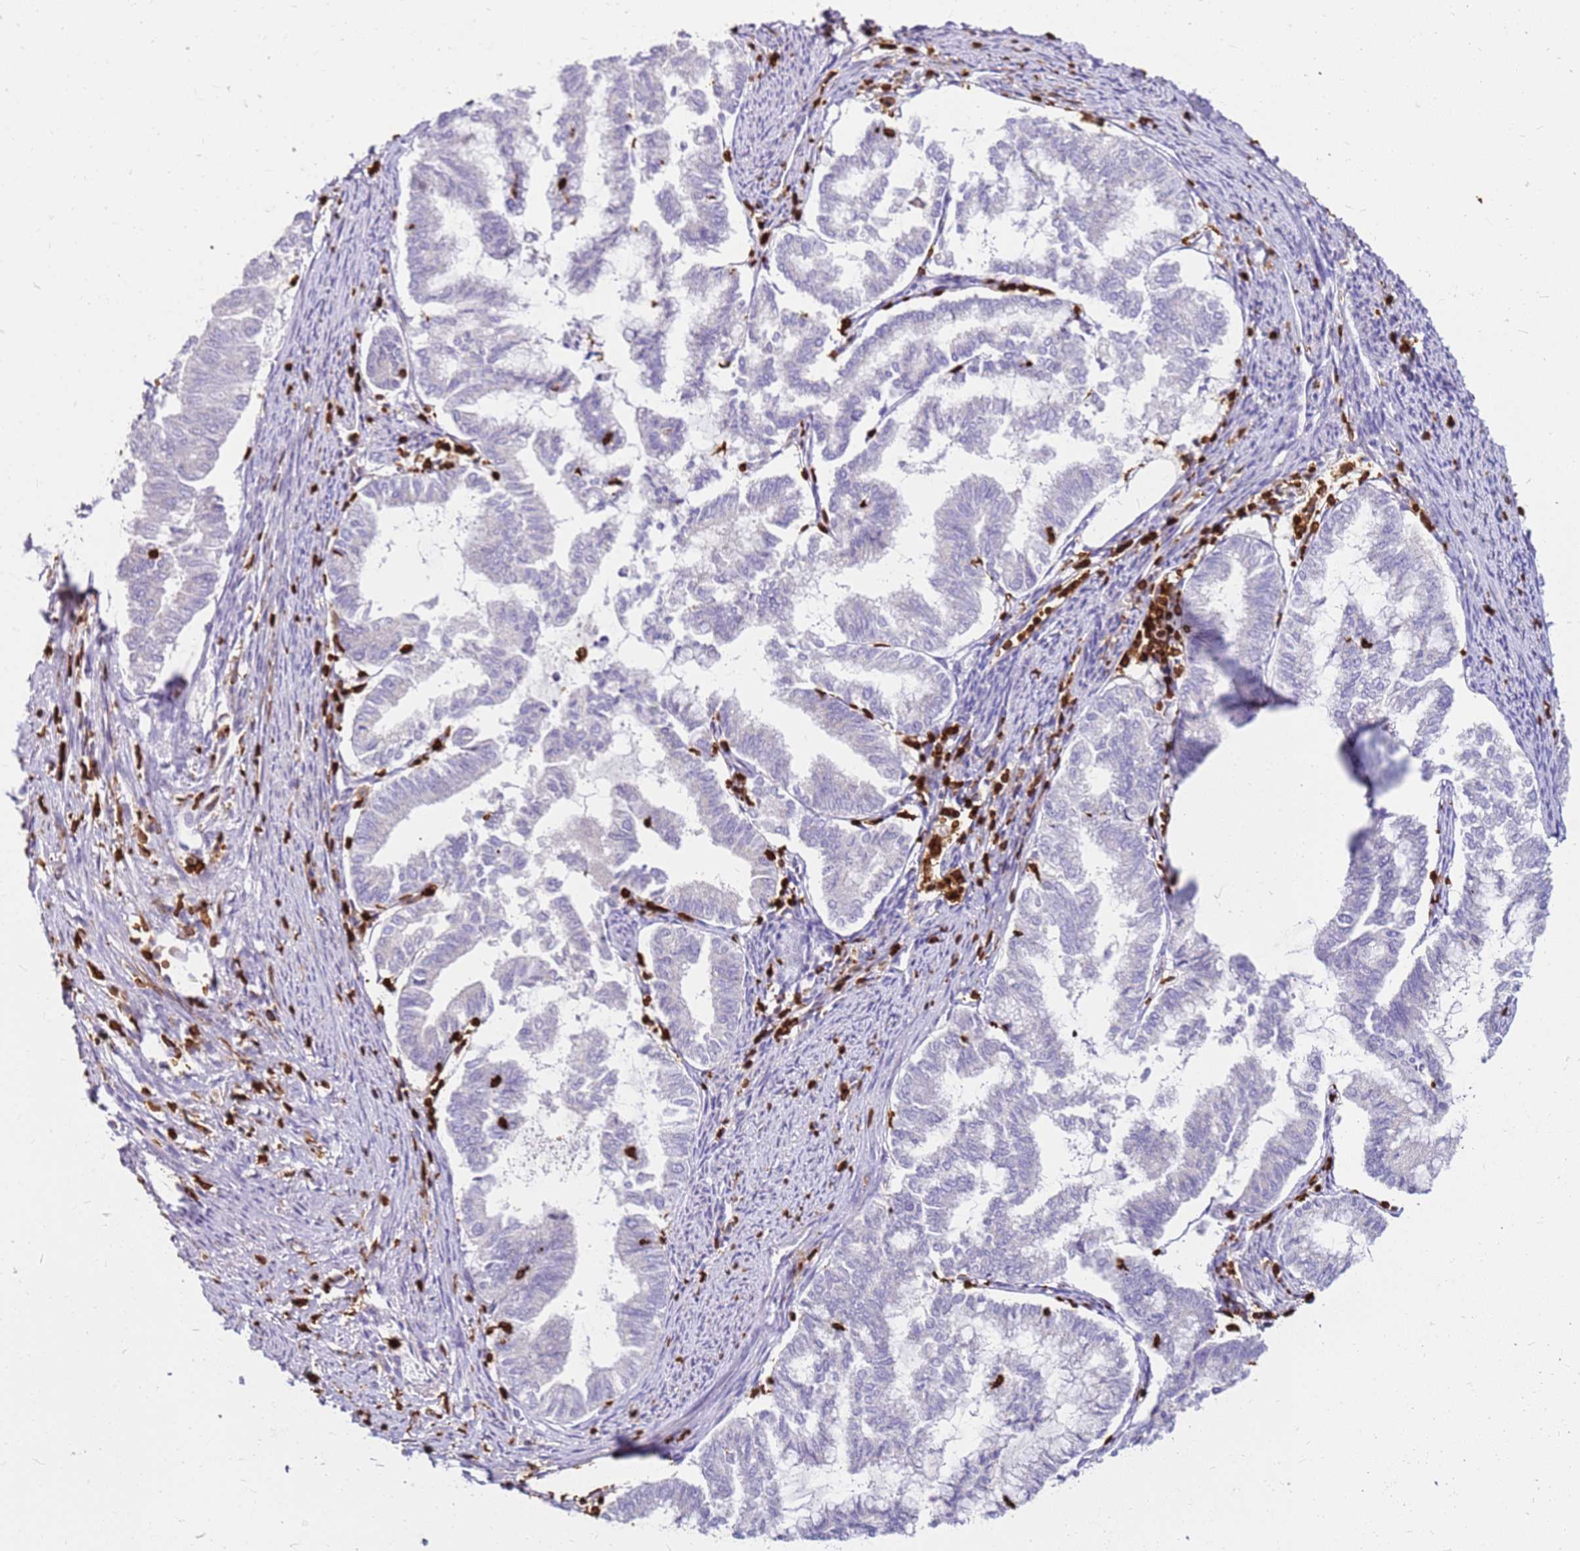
{"staining": {"intensity": "negative", "quantity": "none", "location": "none"}, "tissue": "endometrial cancer", "cell_type": "Tumor cells", "image_type": "cancer", "snomed": [{"axis": "morphology", "description": "Adenocarcinoma, NOS"}, {"axis": "topography", "description": "Endometrium"}], "caption": "Micrograph shows no significant protein positivity in tumor cells of endometrial cancer.", "gene": "CORO1A", "patient": {"sex": "female", "age": 79}}